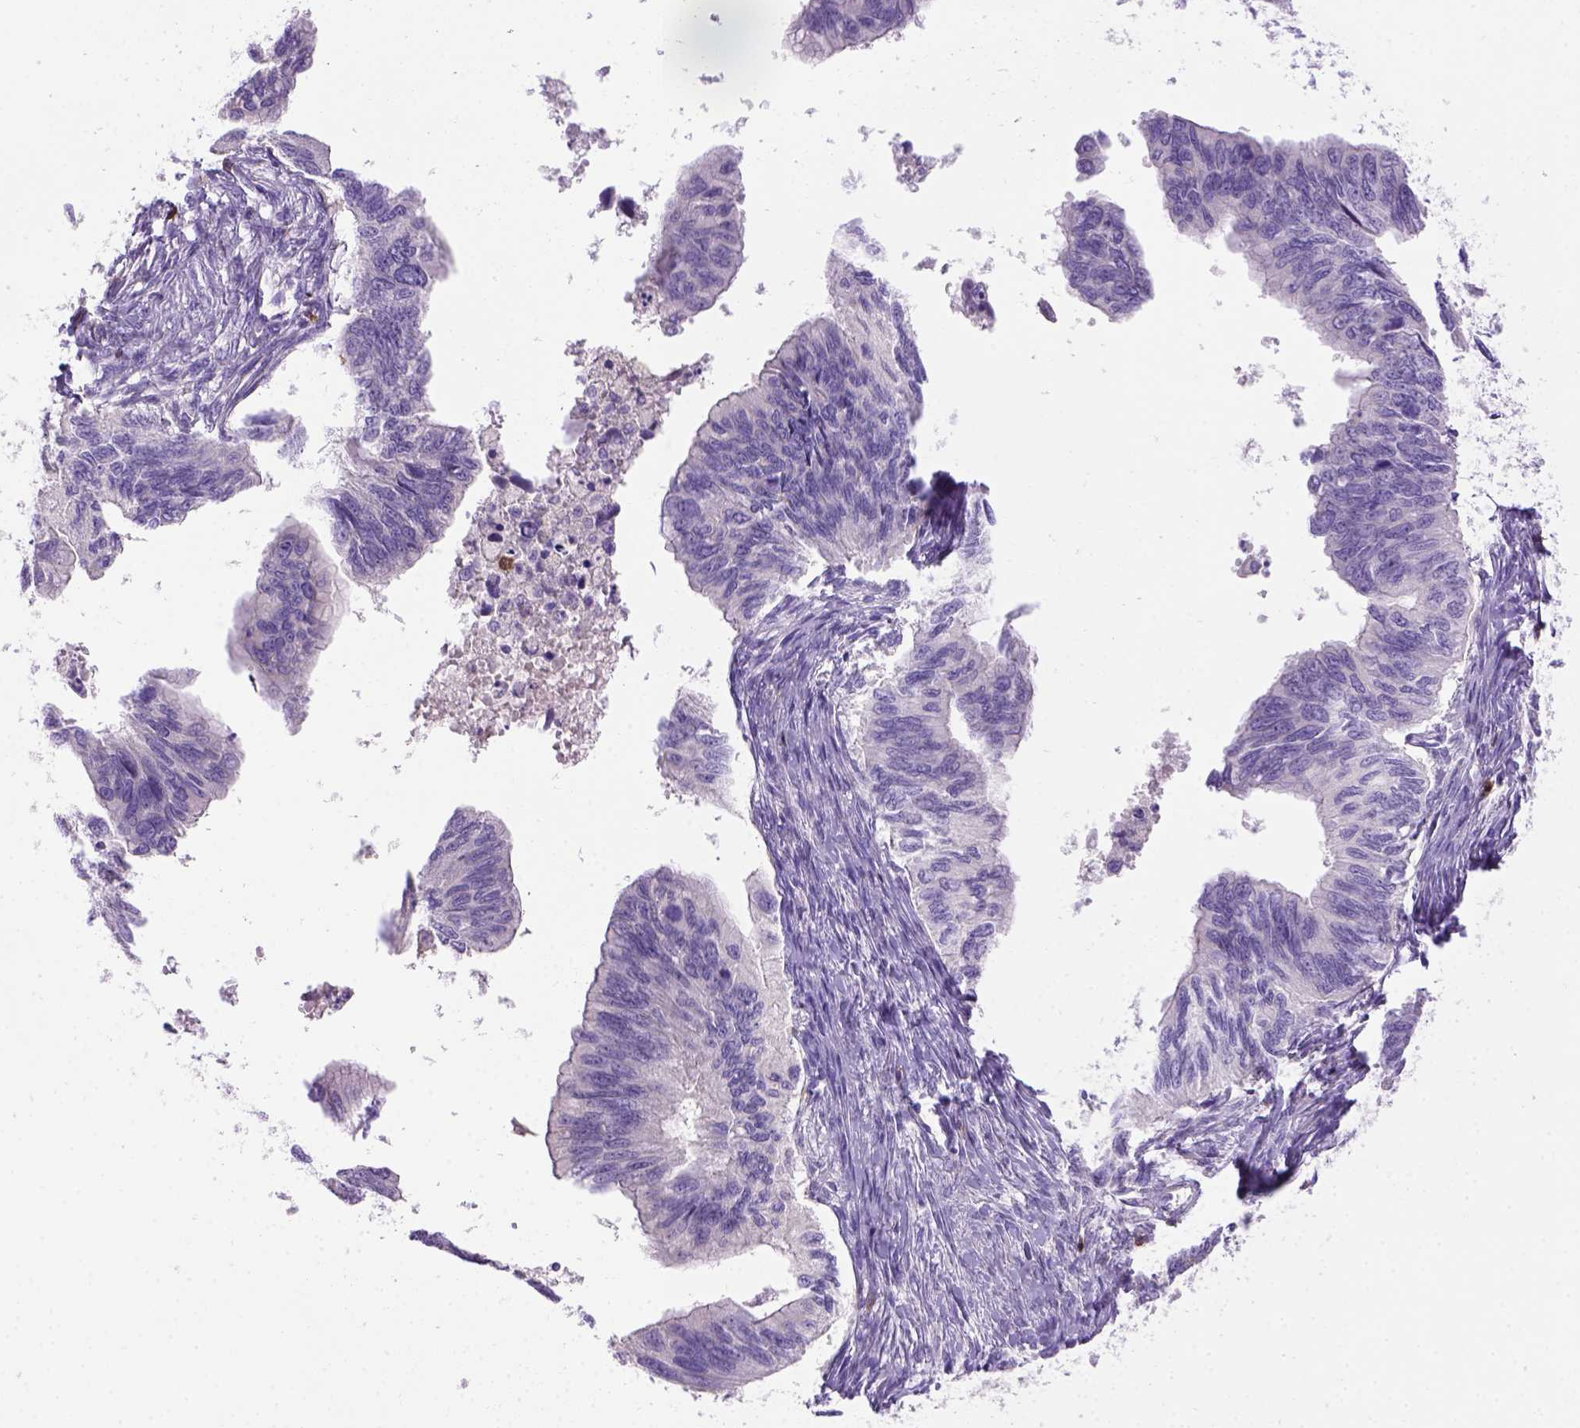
{"staining": {"intensity": "negative", "quantity": "none", "location": "none"}, "tissue": "ovarian cancer", "cell_type": "Tumor cells", "image_type": "cancer", "snomed": [{"axis": "morphology", "description": "Cystadenocarcinoma, mucinous, NOS"}, {"axis": "topography", "description": "Ovary"}], "caption": "This is an immunohistochemistry (IHC) image of ovarian cancer (mucinous cystadenocarcinoma). There is no expression in tumor cells.", "gene": "CD3E", "patient": {"sex": "female", "age": 76}}